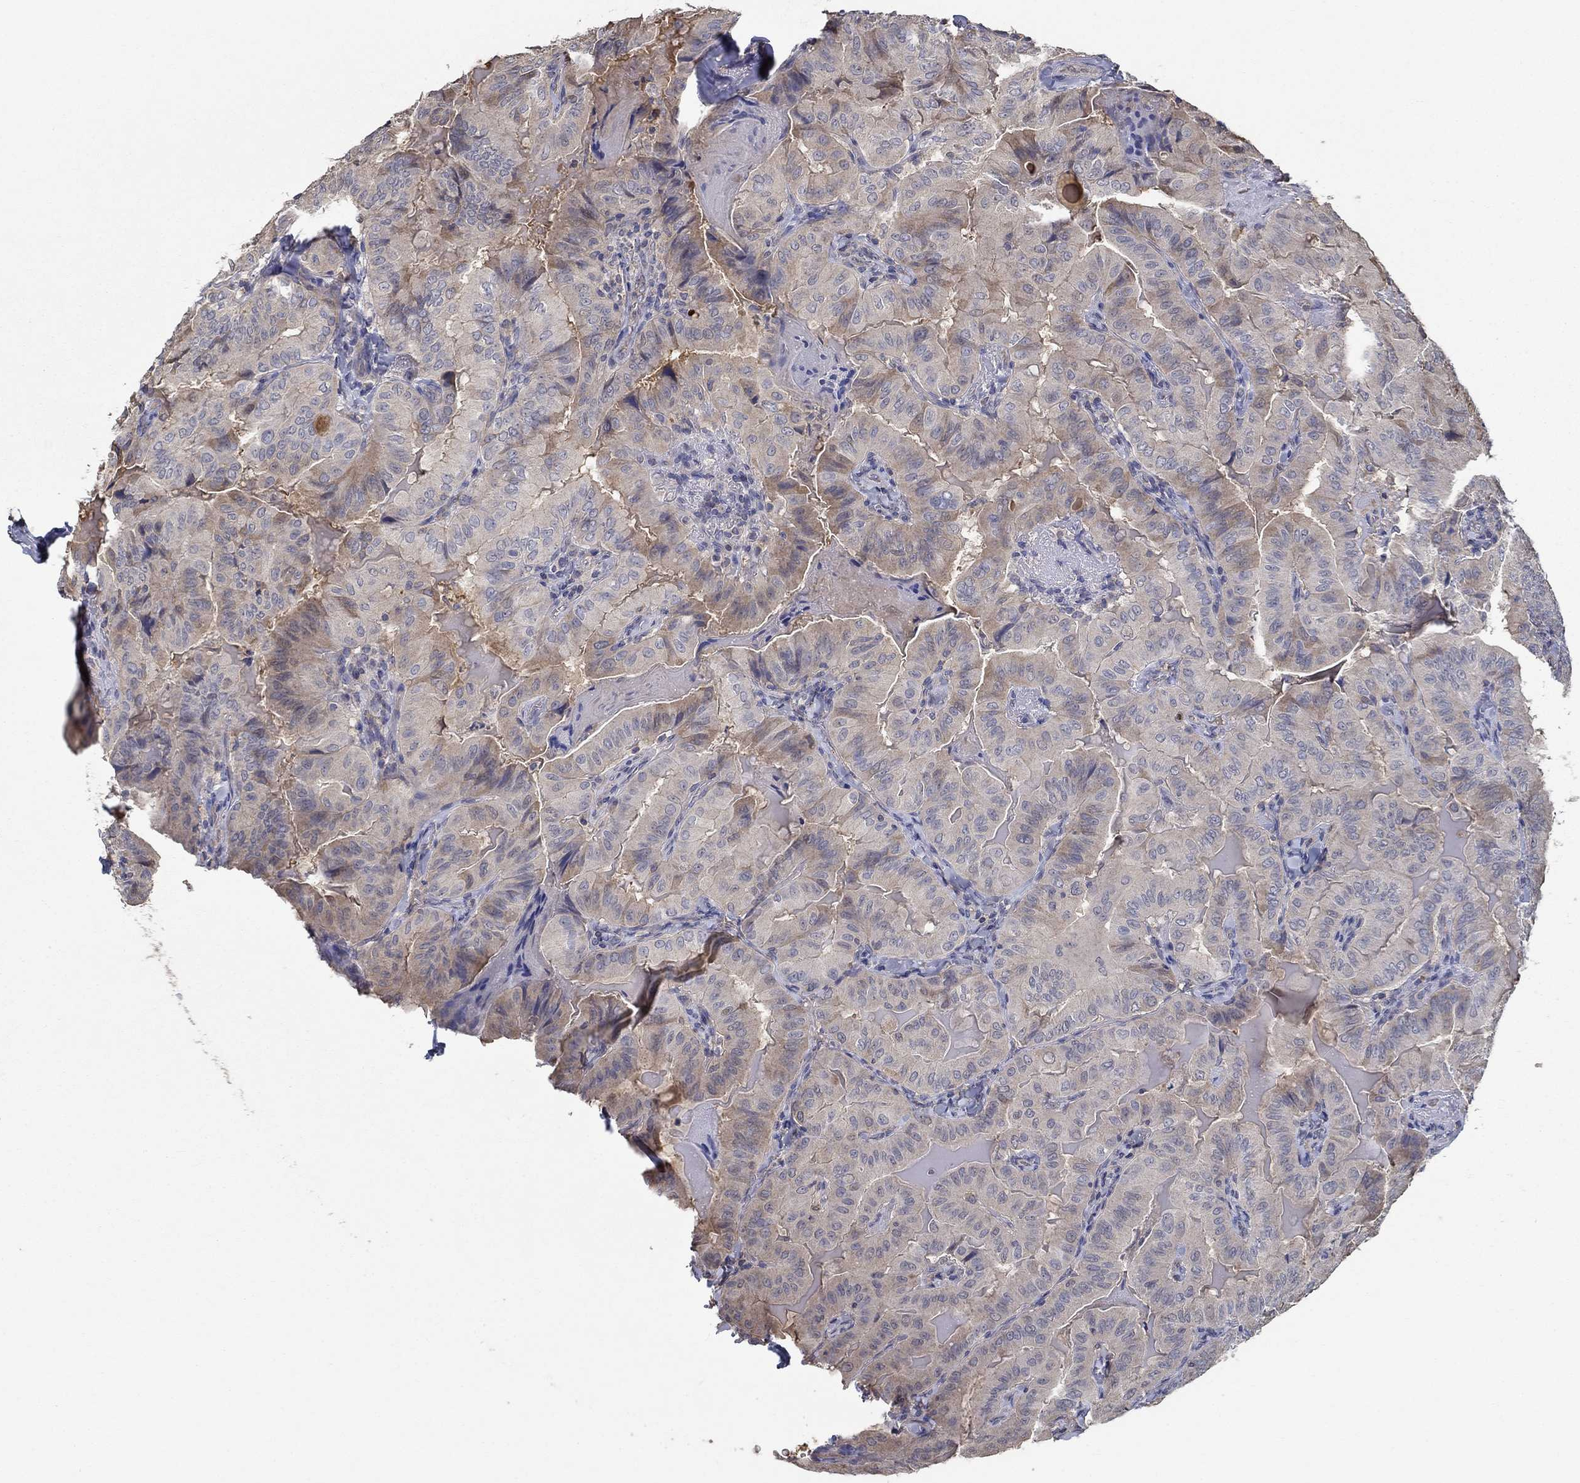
{"staining": {"intensity": "weak", "quantity": "<25%", "location": "cytoplasmic/membranous"}, "tissue": "thyroid cancer", "cell_type": "Tumor cells", "image_type": "cancer", "snomed": [{"axis": "morphology", "description": "Papillary adenocarcinoma, NOS"}, {"axis": "topography", "description": "Thyroid gland"}], "caption": "IHC micrograph of neoplastic tissue: human papillary adenocarcinoma (thyroid) stained with DAB displays no significant protein staining in tumor cells.", "gene": "IL10", "patient": {"sex": "female", "age": 68}}